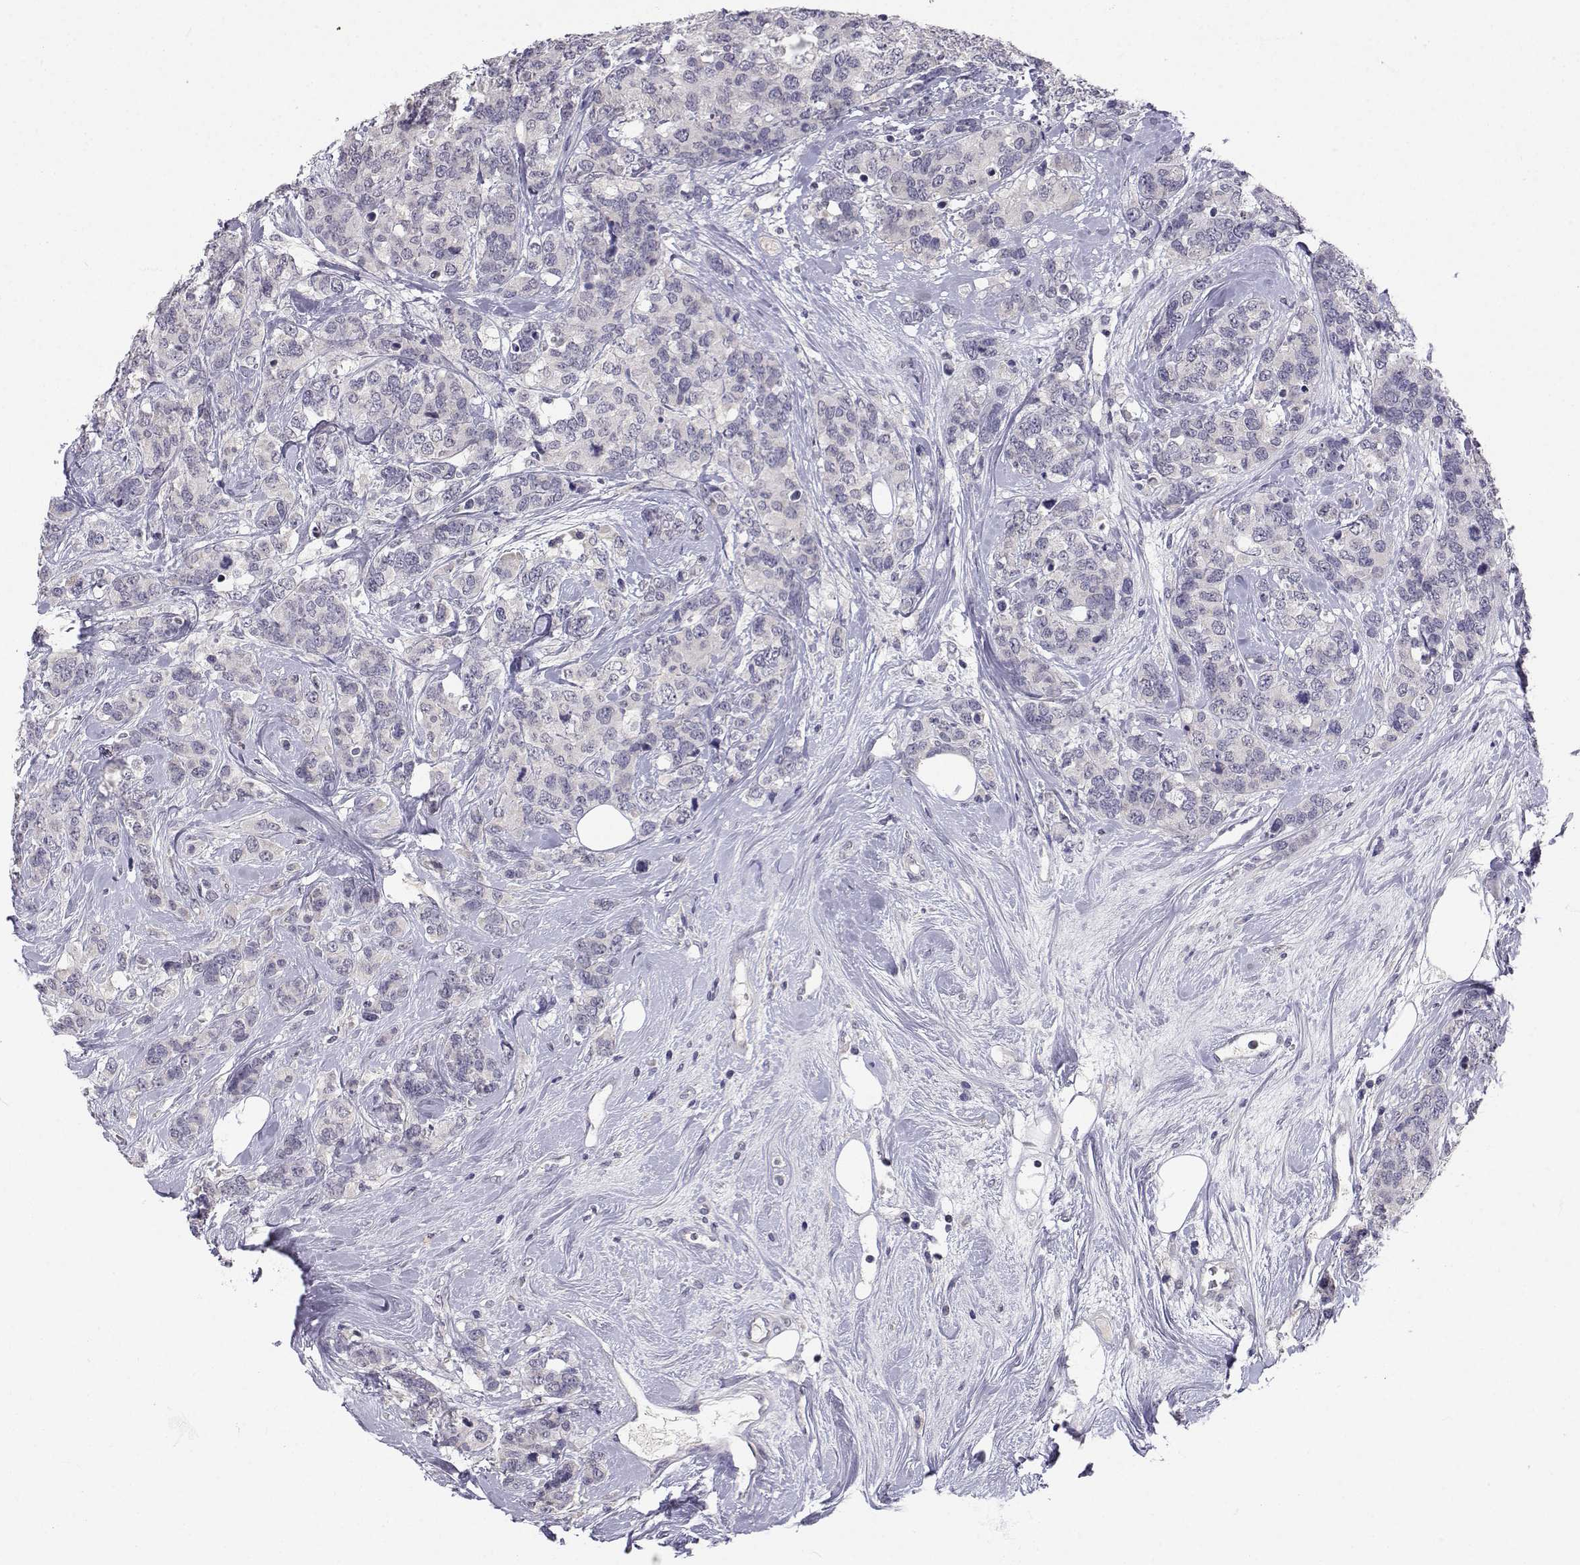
{"staining": {"intensity": "negative", "quantity": "none", "location": "none"}, "tissue": "breast cancer", "cell_type": "Tumor cells", "image_type": "cancer", "snomed": [{"axis": "morphology", "description": "Lobular carcinoma"}, {"axis": "topography", "description": "Breast"}], "caption": "Immunohistochemistry (IHC) micrograph of human breast cancer (lobular carcinoma) stained for a protein (brown), which displays no positivity in tumor cells.", "gene": "SLC6A3", "patient": {"sex": "female", "age": 59}}